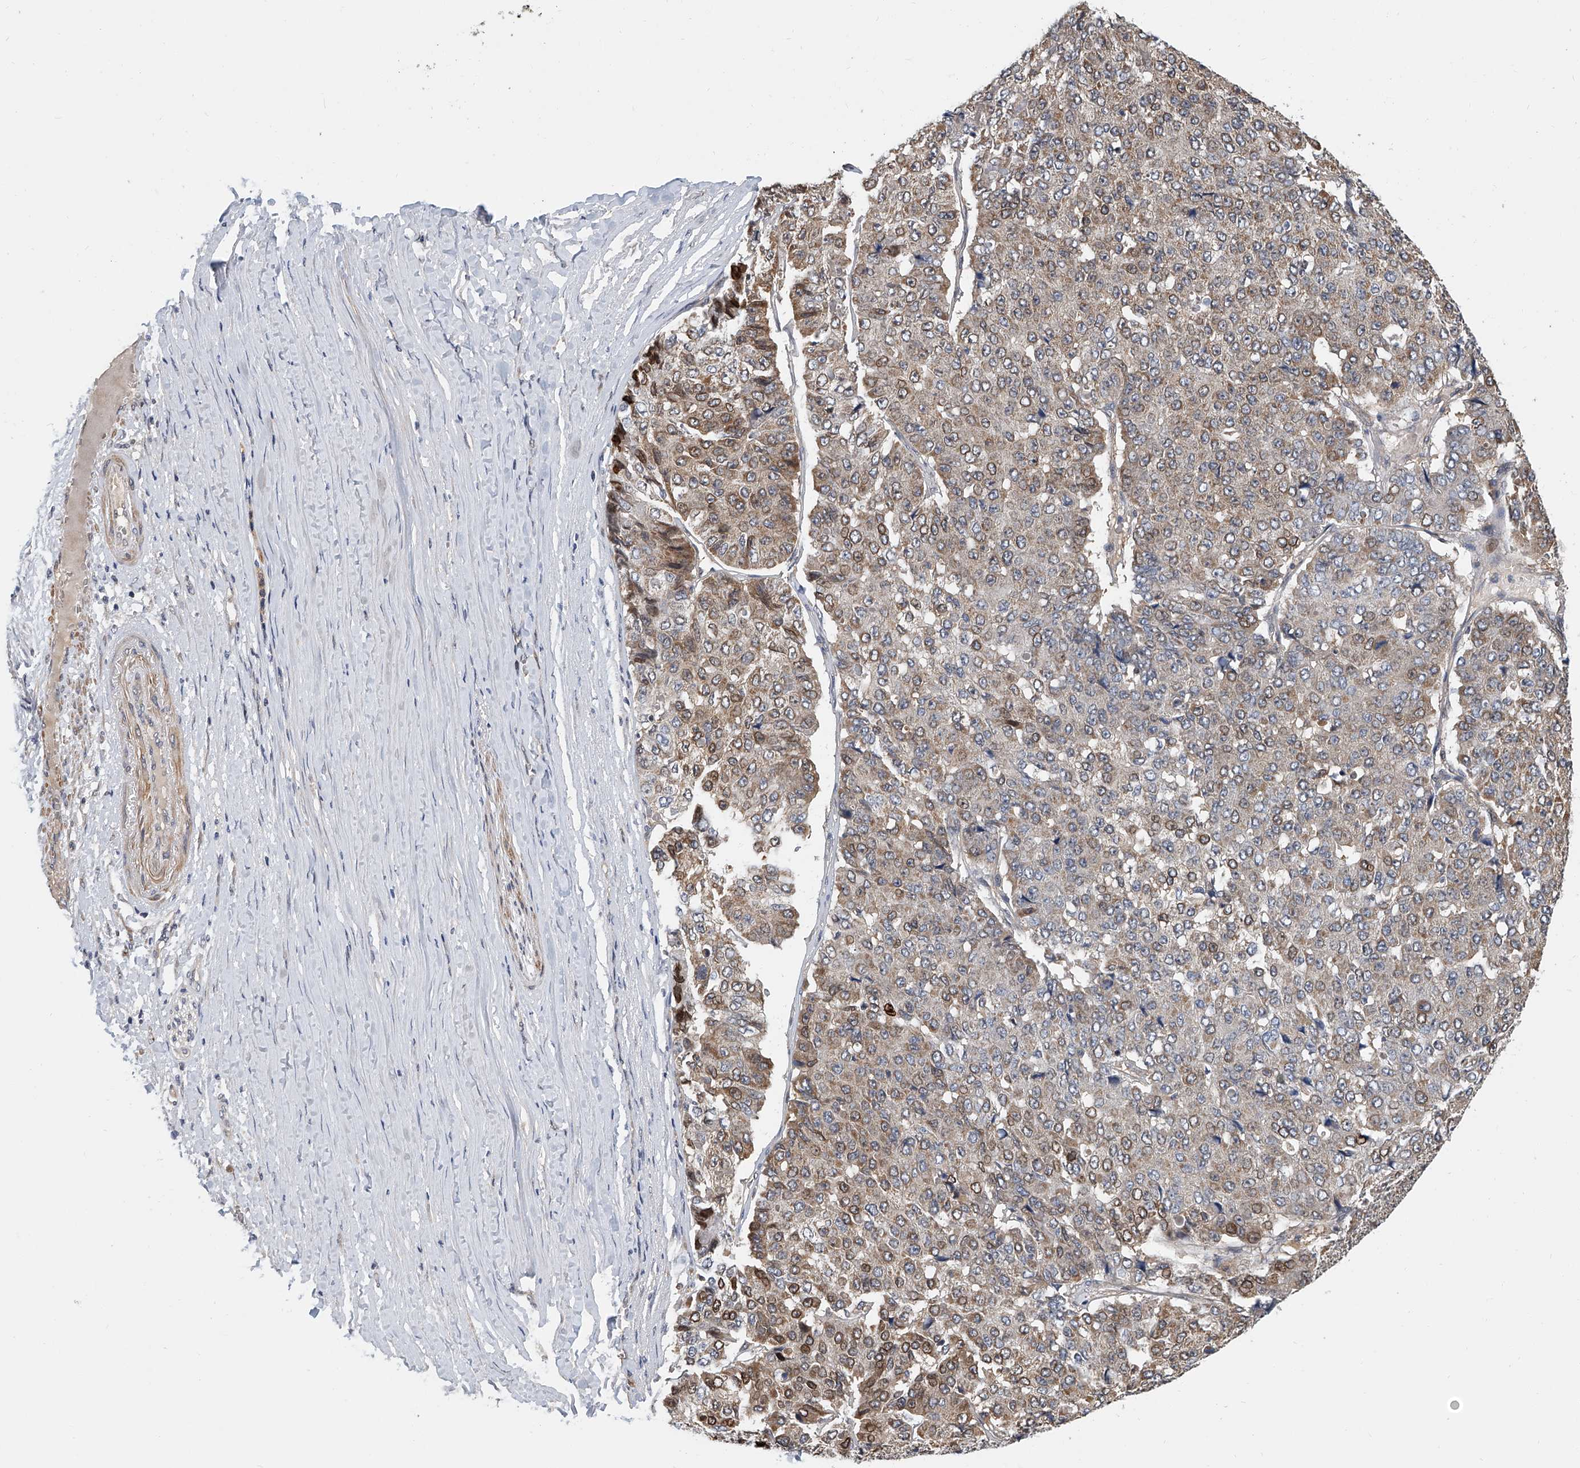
{"staining": {"intensity": "weak", "quantity": ">75%", "location": "cytoplasmic/membranous,nuclear"}, "tissue": "pancreatic cancer", "cell_type": "Tumor cells", "image_type": "cancer", "snomed": [{"axis": "morphology", "description": "Adenocarcinoma, NOS"}, {"axis": "topography", "description": "Pancreas"}], "caption": "DAB (3,3'-diaminobenzidine) immunohistochemical staining of human adenocarcinoma (pancreatic) displays weak cytoplasmic/membranous and nuclear protein positivity in approximately >75% of tumor cells.", "gene": "CD200", "patient": {"sex": "male", "age": 50}}